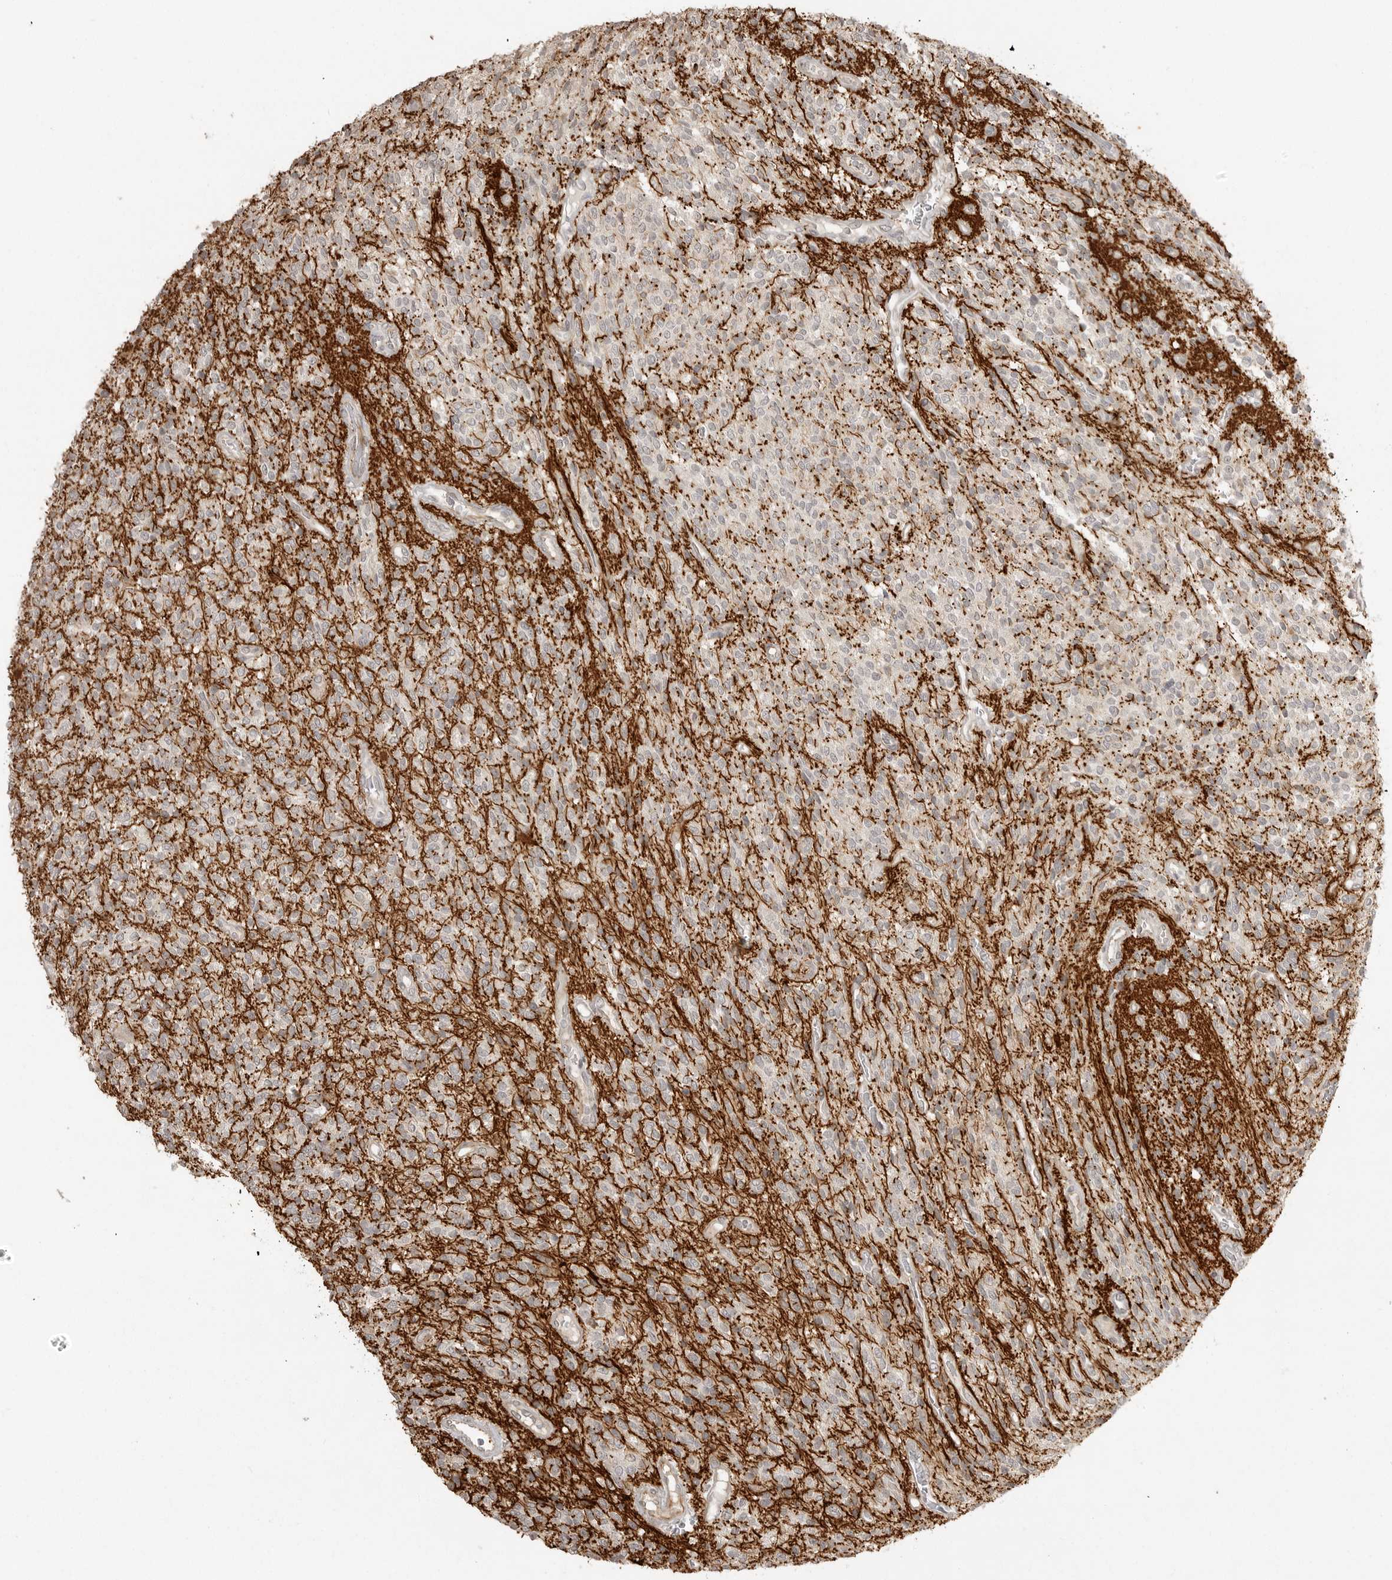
{"staining": {"intensity": "negative", "quantity": "none", "location": "none"}, "tissue": "glioma", "cell_type": "Tumor cells", "image_type": "cancer", "snomed": [{"axis": "morphology", "description": "Glioma, malignant, High grade"}, {"axis": "topography", "description": "Brain"}], "caption": "High magnification brightfield microscopy of glioma stained with DAB (3,3'-diaminobenzidine) (brown) and counterstained with hematoxylin (blue): tumor cells show no significant staining.", "gene": "SMG8", "patient": {"sex": "male", "age": 34}}